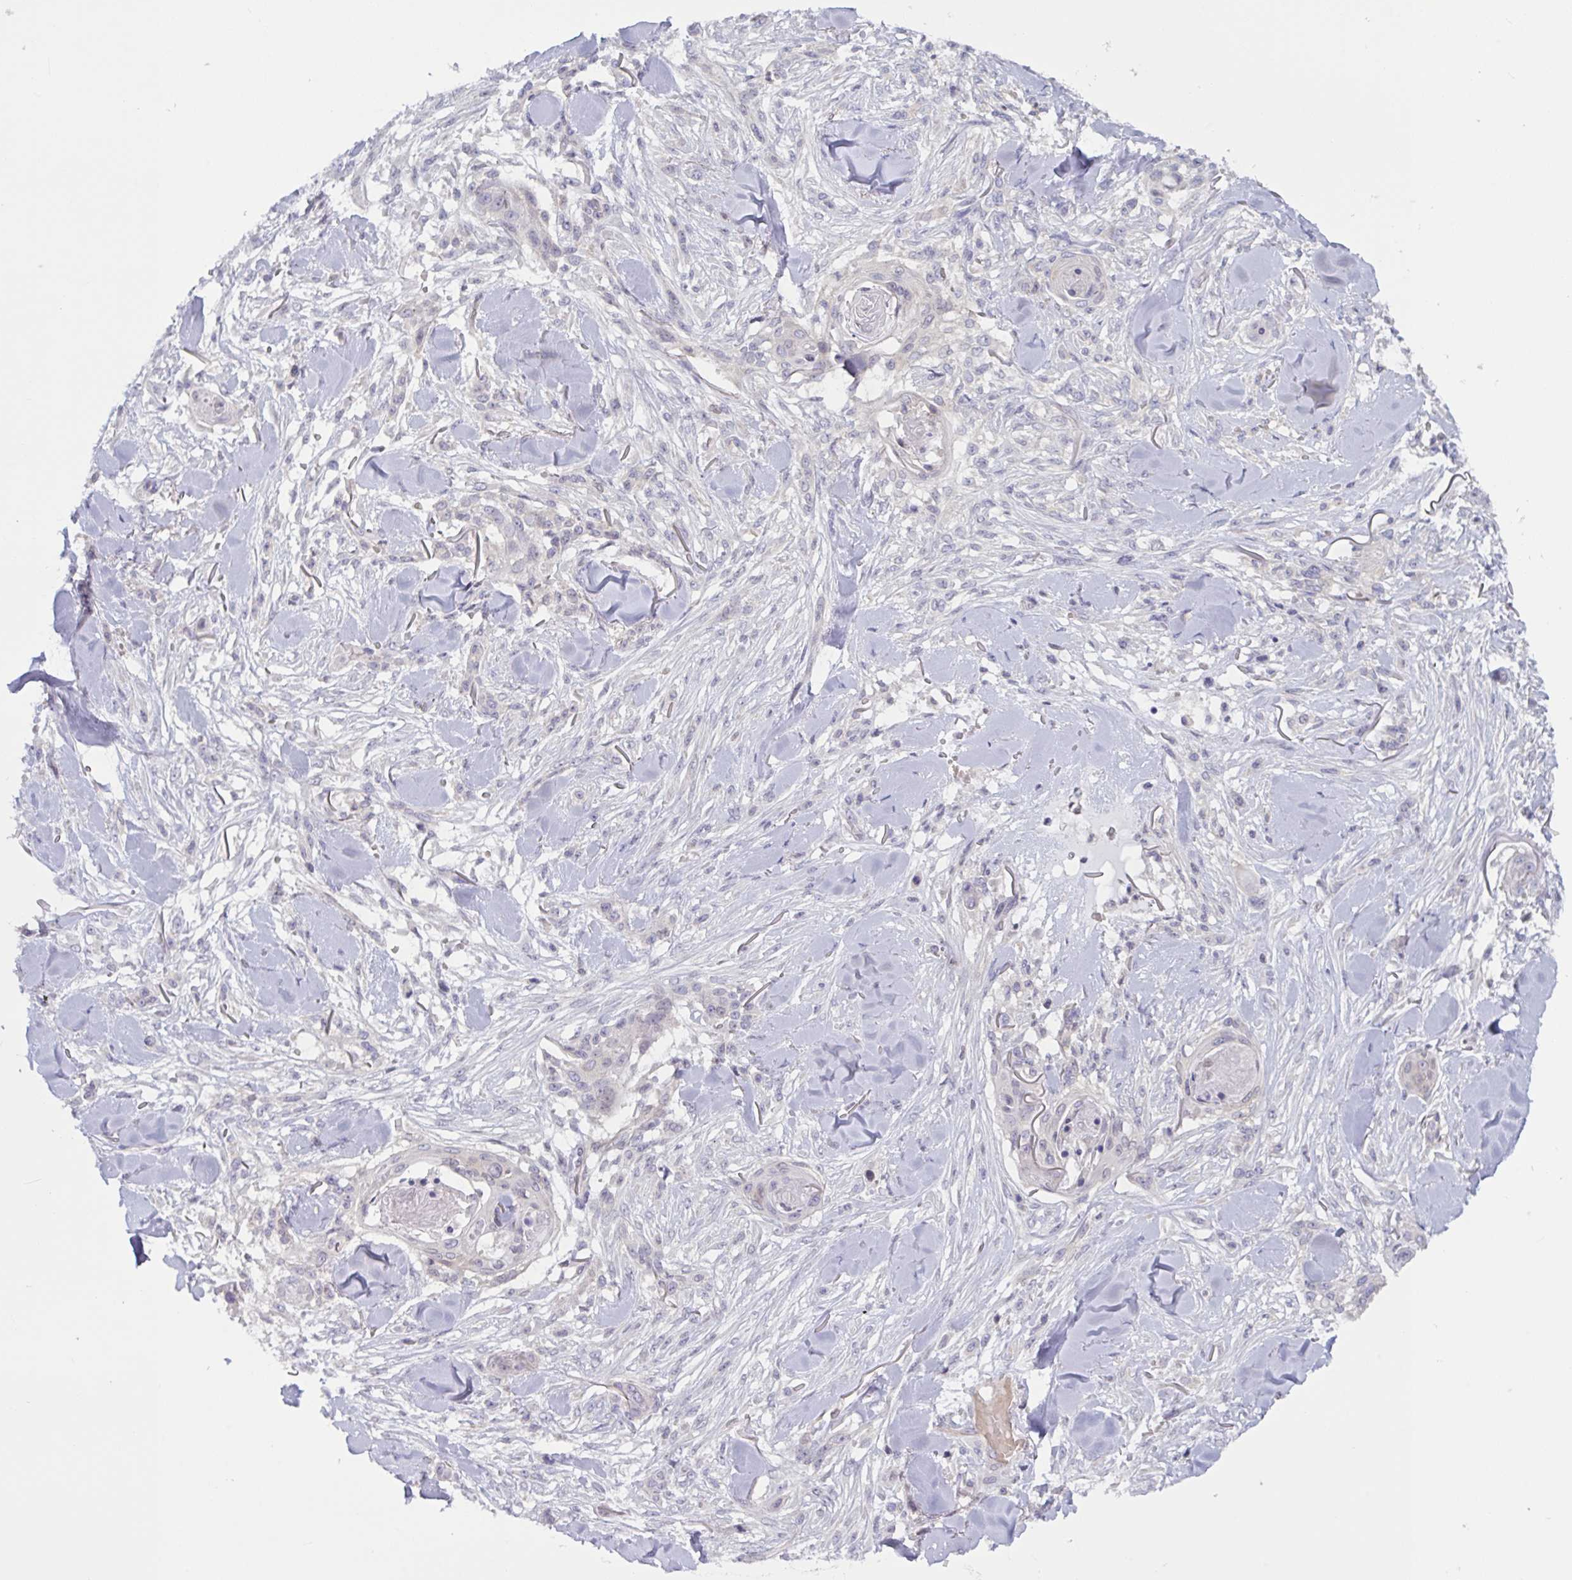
{"staining": {"intensity": "negative", "quantity": "none", "location": "none"}, "tissue": "skin cancer", "cell_type": "Tumor cells", "image_type": "cancer", "snomed": [{"axis": "morphology", "description": "Squamous cell carcinoma, NOS"}, {"axis": "topography", "description": "Skin"}], "caption": "Tumor cells show no significant expression in skin squamous cell carcinoma. The staining is performed using DAB (3,3'-diaminobenzidine) brown chromogen with nuclei counter-stained in using hematoxylin.", "gene": "TANK", "patient": {"sex": "female", "age": 59}}